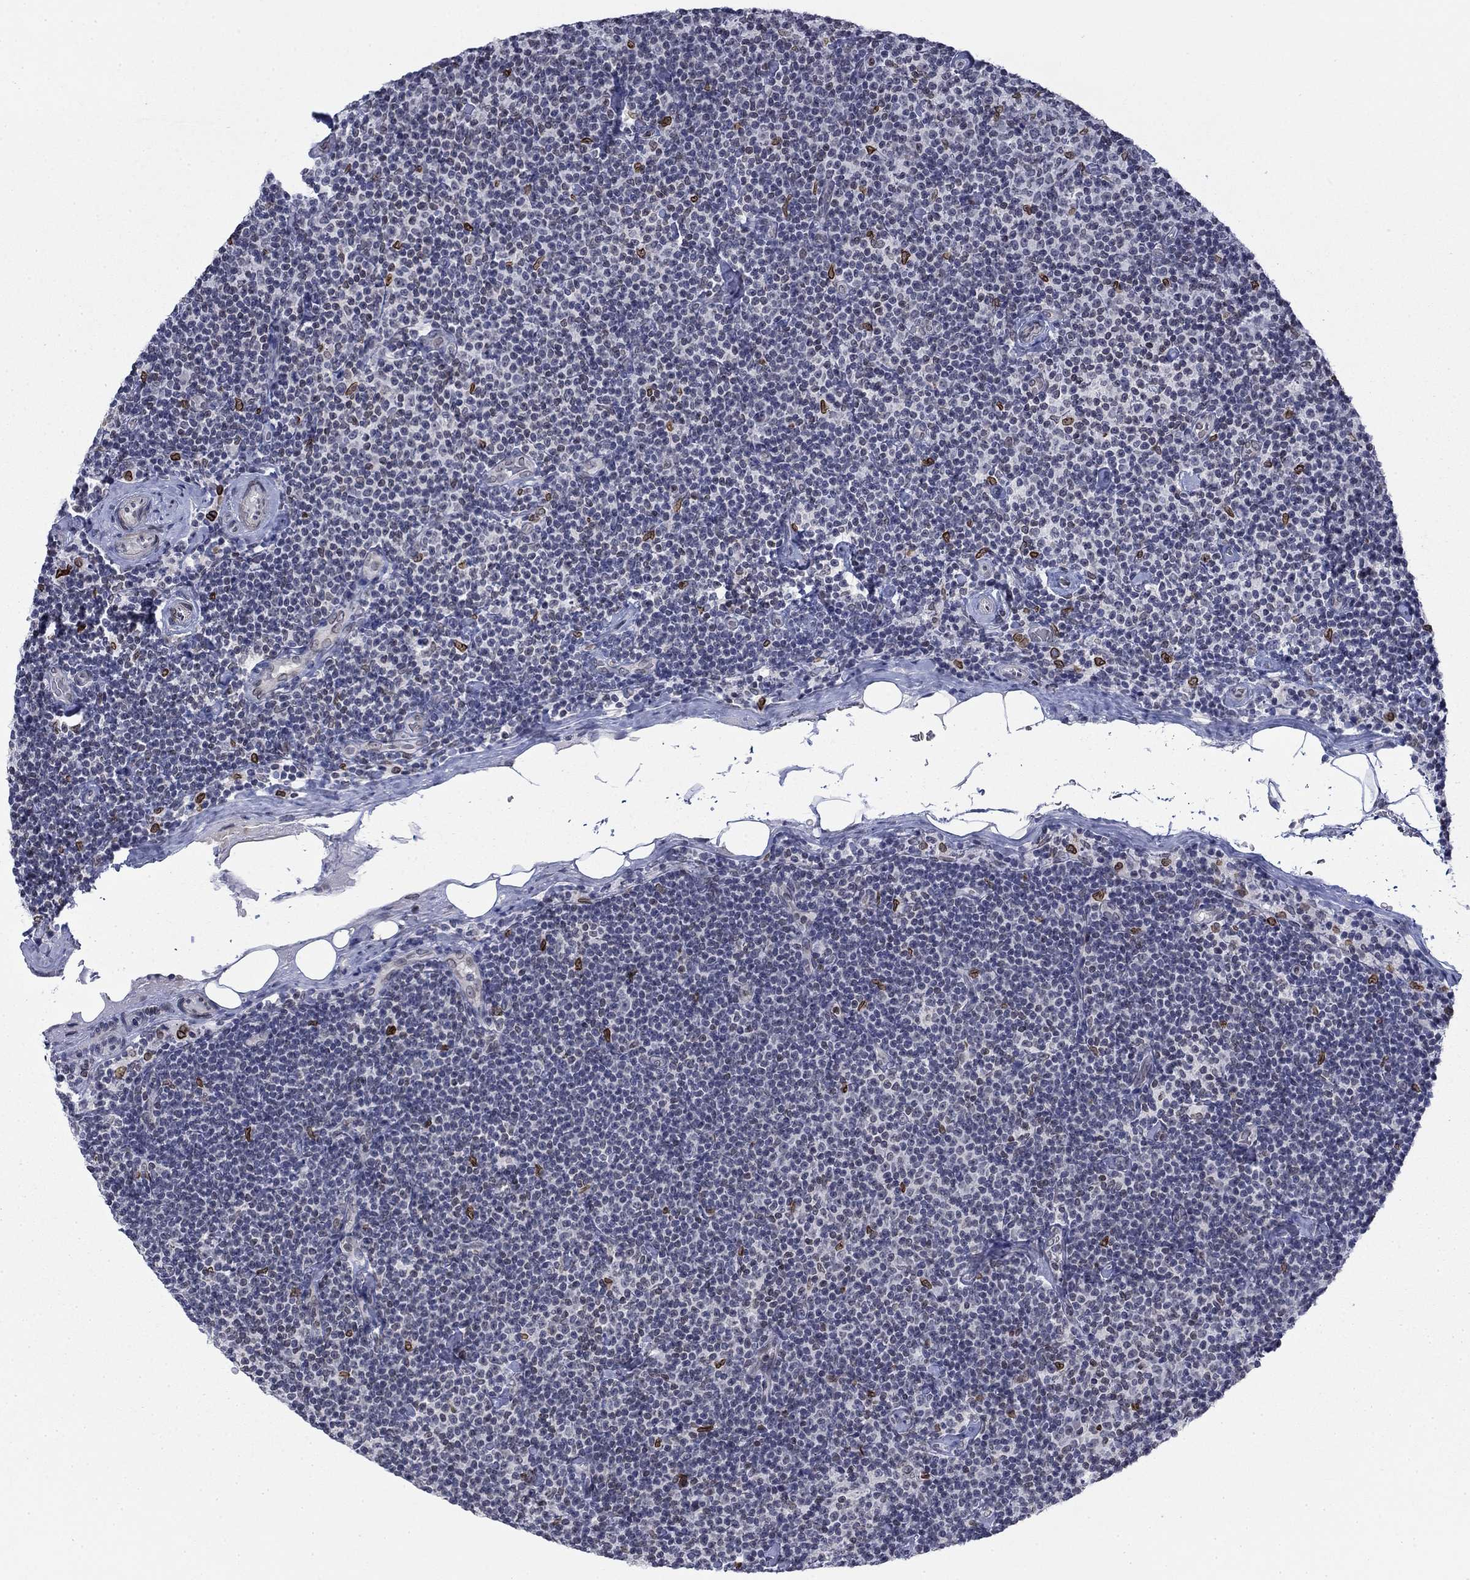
{"staining": {"intensity": "strong", "quantity": "<25%", "location": "cytoplasmic/membranous,nuclear"}, "tissue": "lymphoma", "cell_type": "Tumor cells", "image_type": "cancer", "snomed": [{"axis": "morphology", "description": "Malignant lymphoma, non-Hodgkin's type, Low grade"}, {"axis": "topography", "description": "Lymph node"}], "caption": "A high-resolution image shows immunohistochemistry staining of malignant lymphoma, non-Hodgkin's type (low-grade), which demonstrates strong cytoplasmic/membranous and nuclear positivity in approximately <25% of tumor cells.", "gene": "TOR1AIP1", "patient": {"sex": "male", "age": 81}}